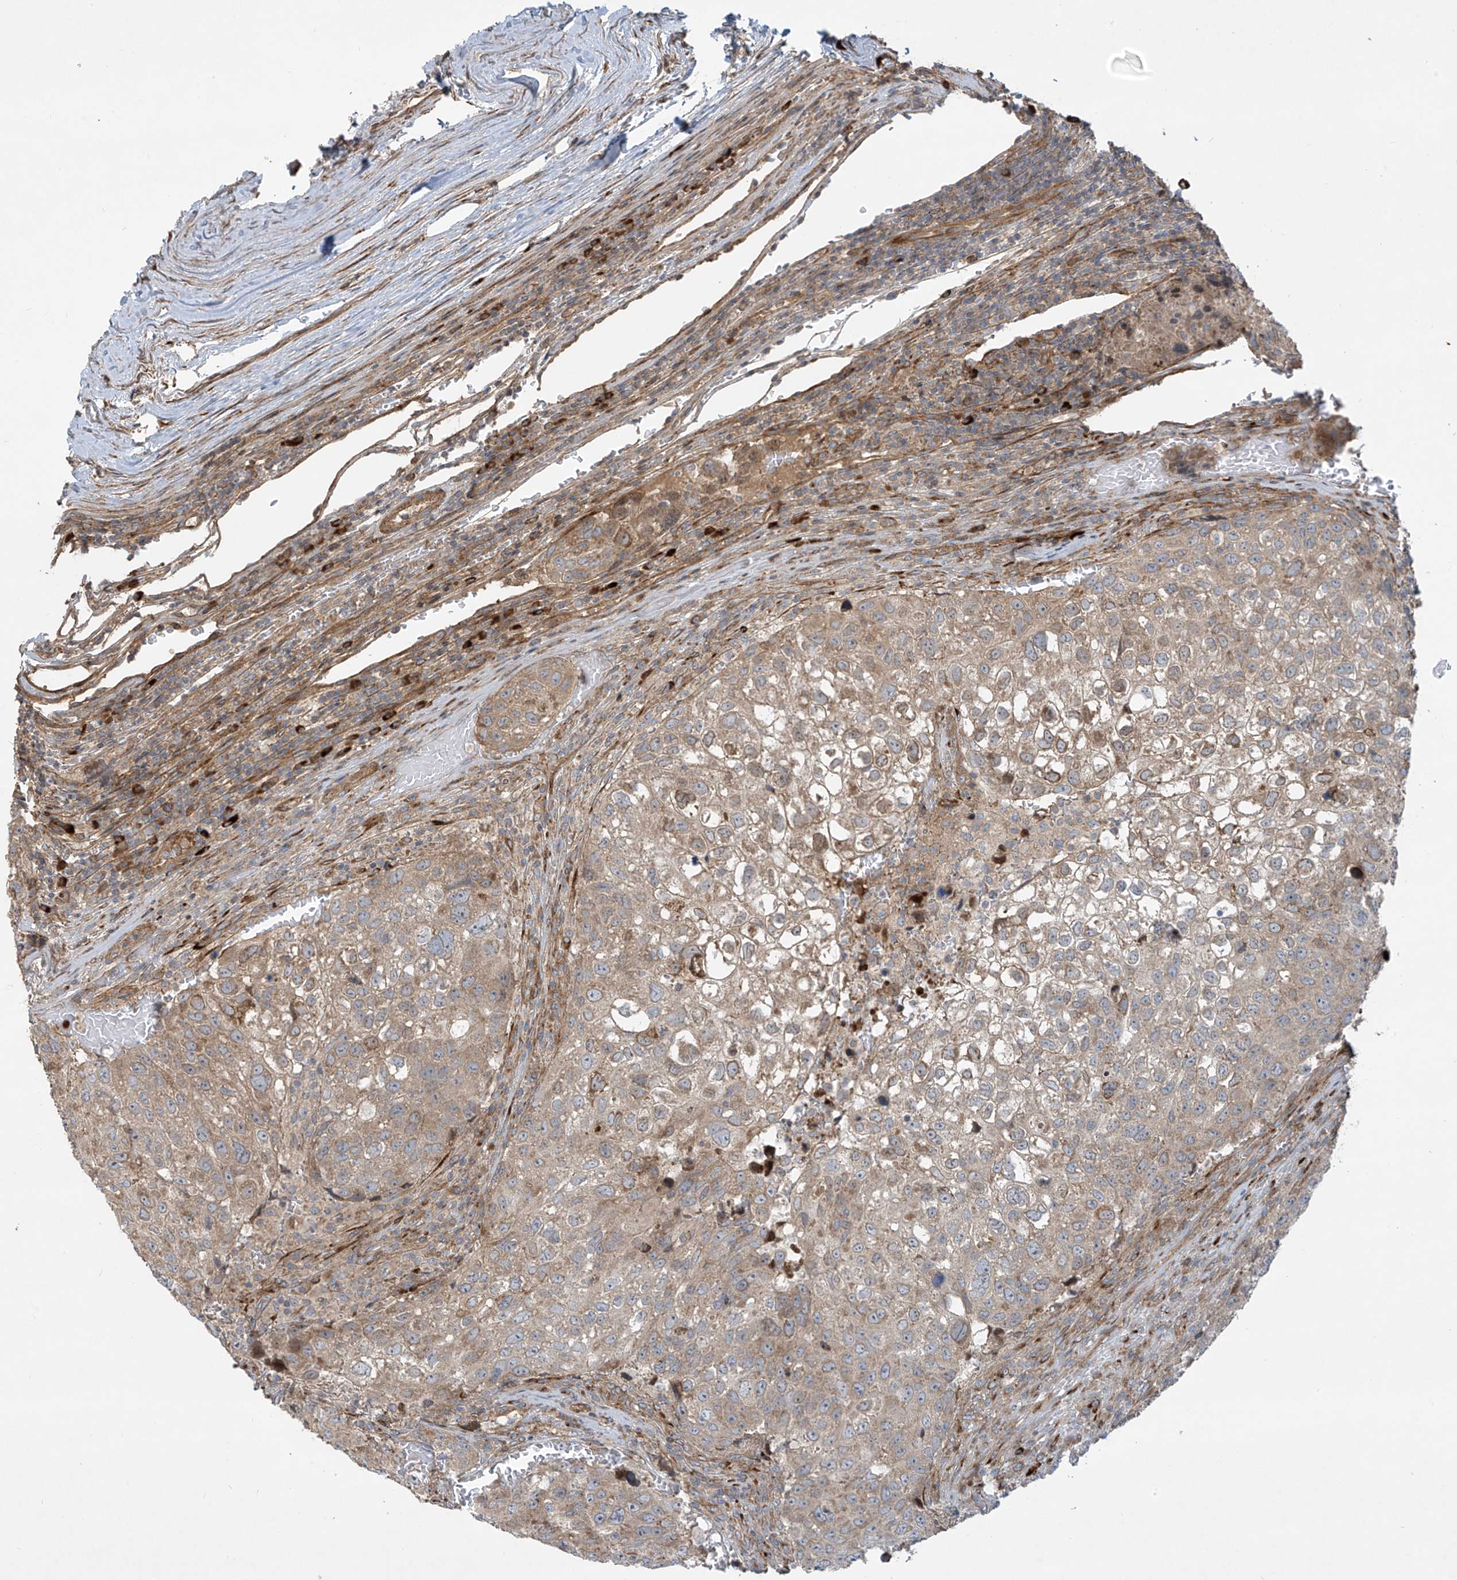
{"staining": {"intensity": "weak", "quantity": ">75%", "location": "cytoplasmic/membranous"}, "tissue": "urothelial cancer", "cell_type": "Tumor cells", "image_type": "cancer", "snomed": [{"axis": "morphology", "description": "Urothelial carcinoma, High grade"}, {"axis": "topography", "description": "Lymph node"}, {"axis": "topography", "description": "Urinary bladder"}], "caption": "DAB (3,3'-diaminobenzidine) immunohistochemical staining of urothelial cancer demonstrates weak cytoplasmic/membranous protein staining in approximately >75% of tumor cells.", "gene": "DDIT4", "patient": {"sex": "male", "age": 51}}